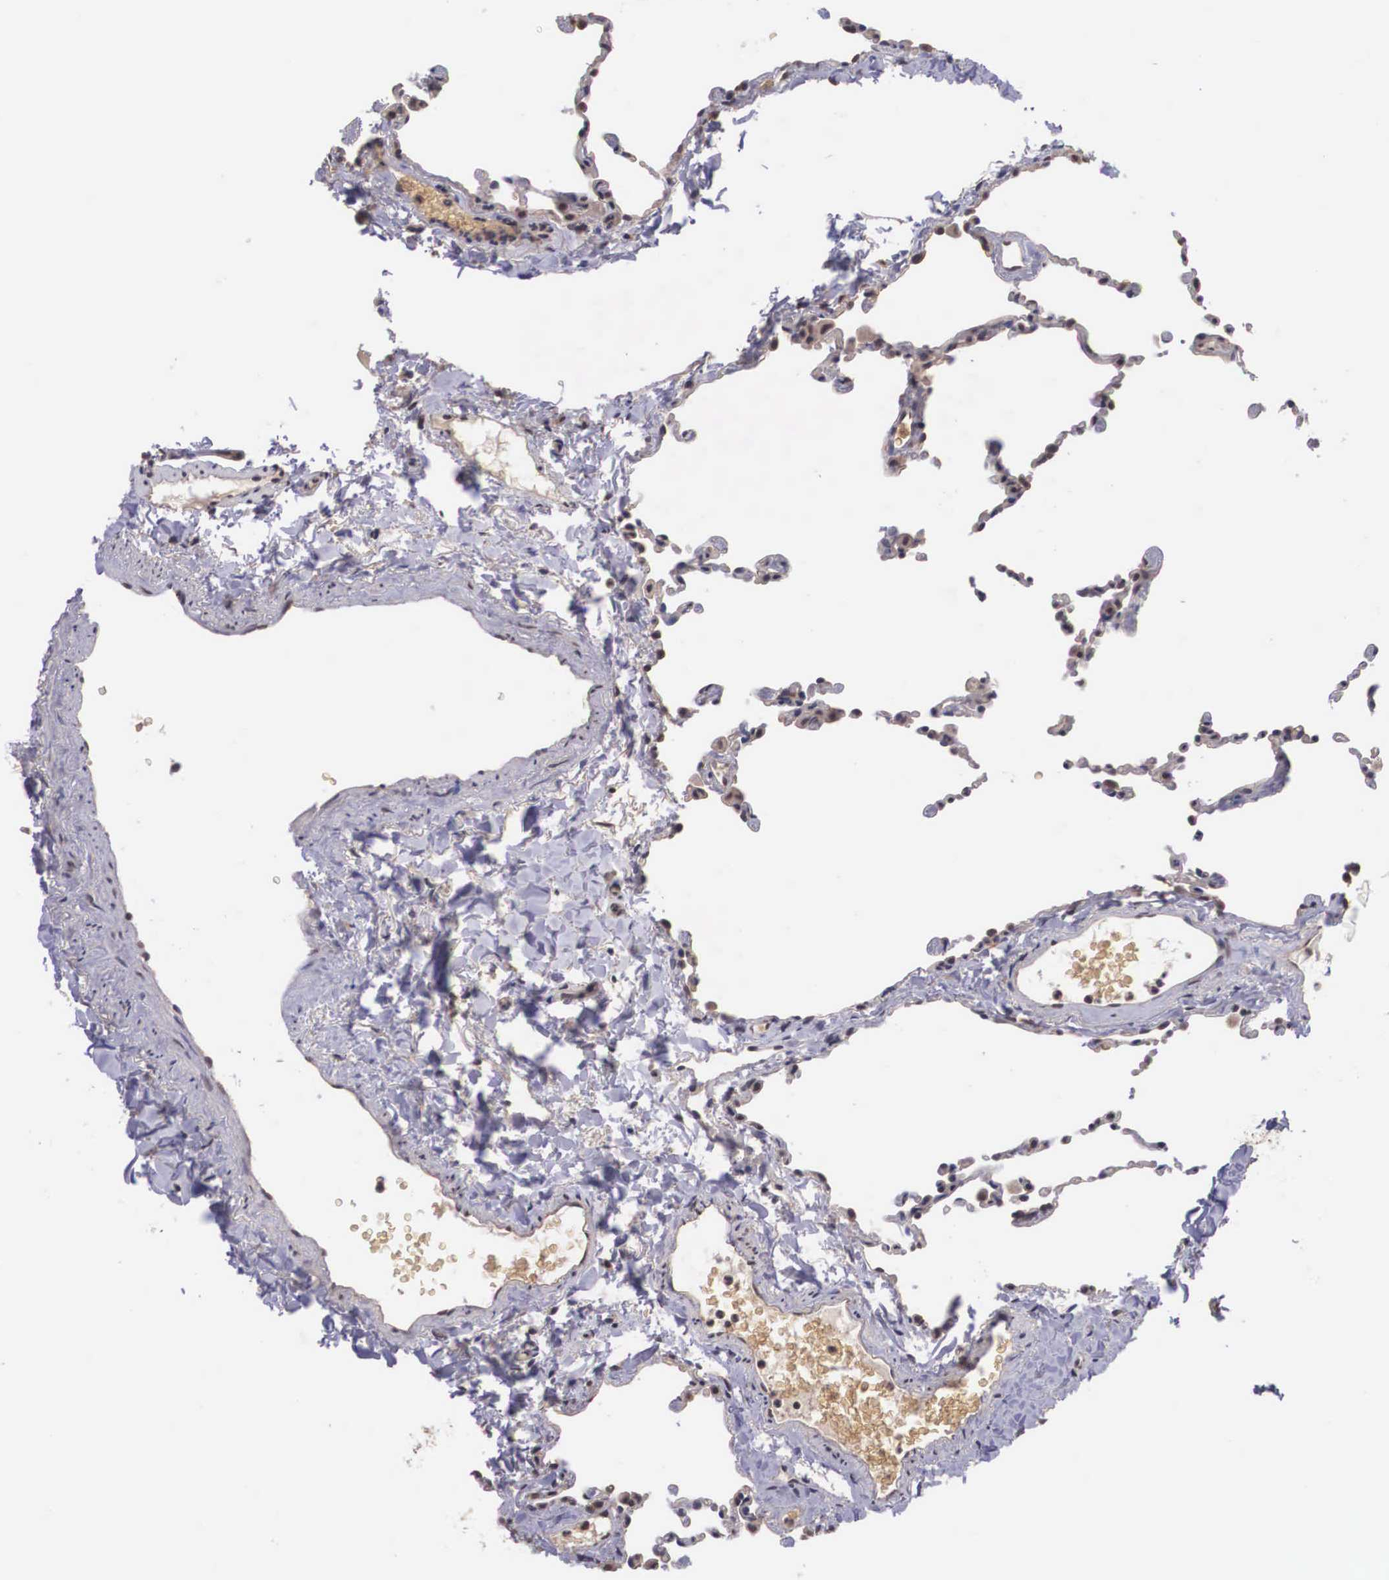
{"staining": {"intensity": "weak", "quantity": ">75%", "location": "cytoplasmic/membranous"}, "tissue": "lung", "cell_type": "Alveolar cells", "image_type": "normal", "snomed": [{"axis": "morphology", "description": "Normal tissue, NOS"}, {"axis": "topography", "description": "Lung"}], "caption": "DAB (3,3'-diaminobenzidine) immunohistochemical staining of normal lung demonstrates weak cytoplasmic/membranous protein positivity in approximately >75% of alveolar cells.", "gene": "VASH1", "patient": {"sex": "female", "age": 61}}